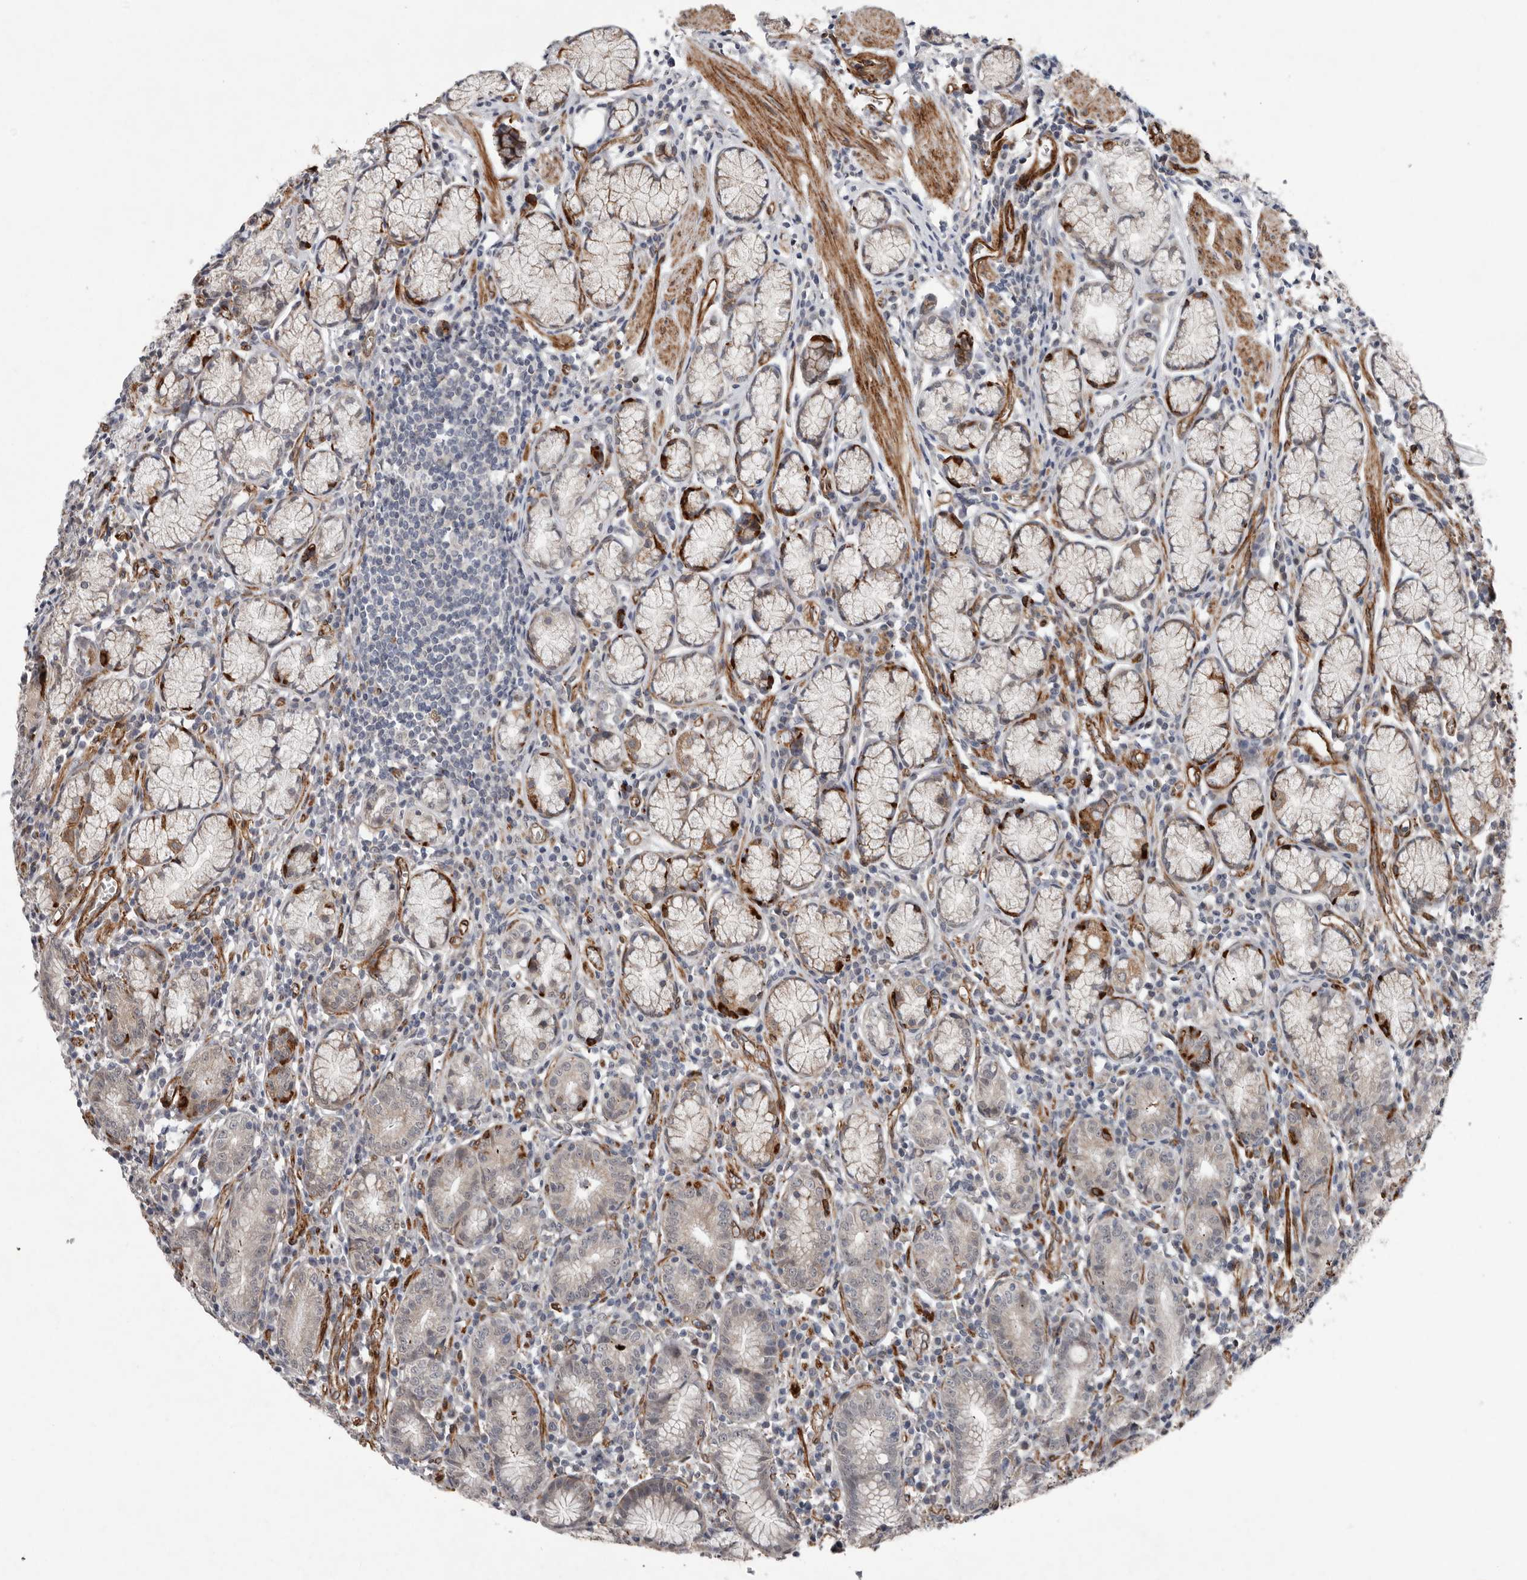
{"staining": {"intensity": "moderate", "quantity": "25%-75%", "location": "cytoplasmic/membranous,nuclear"}, "tissue": "stomach", "cell_type": "Glandular cells", "image_type": "normal", "snomed": [{"axis": "morphology", "description": "Normal tissue, NOS"}, {"axis": "topography", "description": "Stomach"}], "caption": "Protein staining of unremarkable stomach demonstrates moderate cytoplasmic/membranous,nuclear positivity in about 25%-75% of glandular cells.", "gene": "RANBP17", "patient": {"sex": "male", "age": 55}}